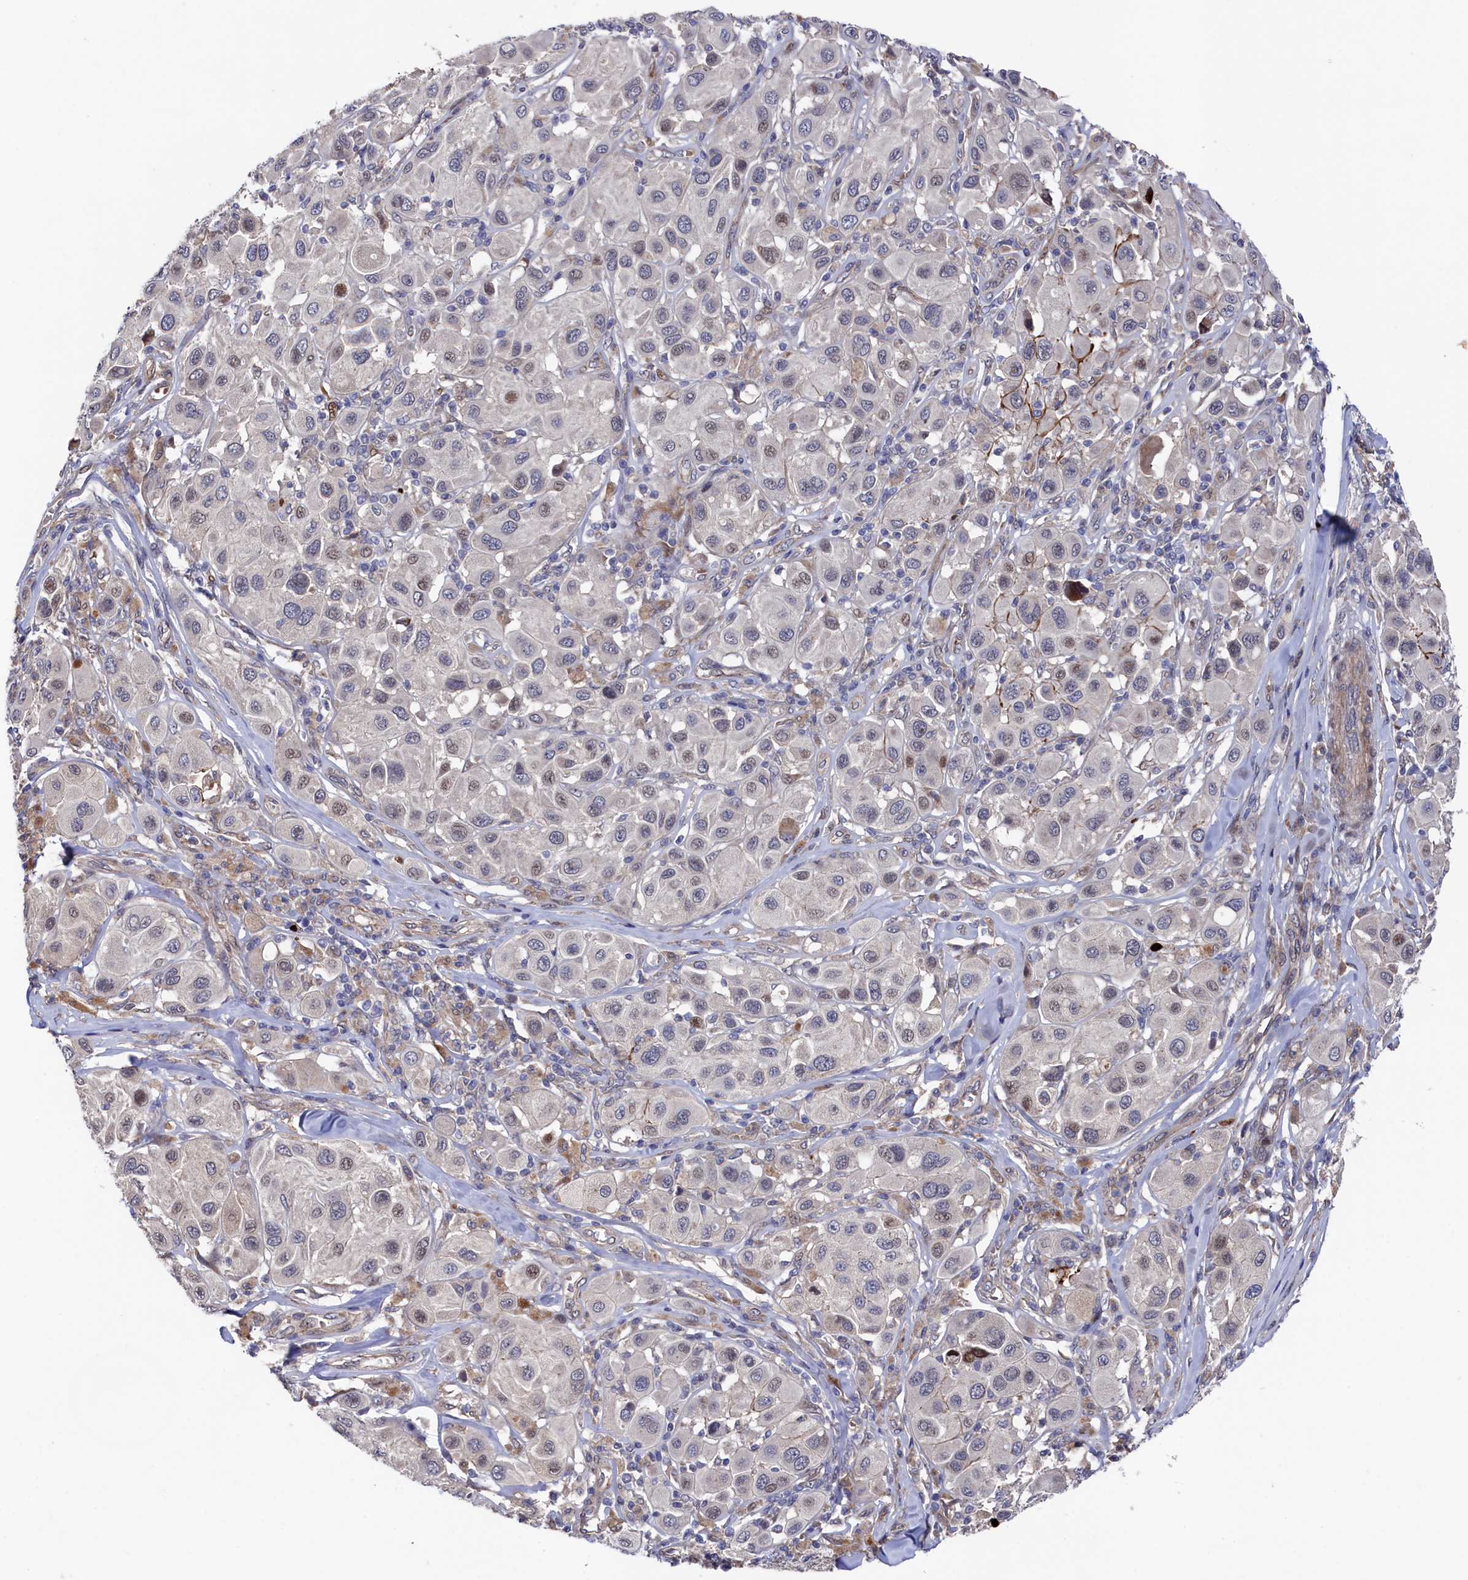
{"staining": {"intensity": "weak", "quantity": "<25%", "location": "nuclear"}, "tissue": "melanoma", "cell_type": "Tumor cells", "image_type": "cancer", "snomed": [{"axis": "morphology", "description": "Malignant melanoma, Metastatic site"}, {"axis": "topography", "description": "Skin"}], "caption": "The immunohistochemistry (IHC) micrograph has no significant staining in tumor cells of melanoma tissue.", "gene": "ZNF891", "patient": {"sex": "male", "age": 41}}